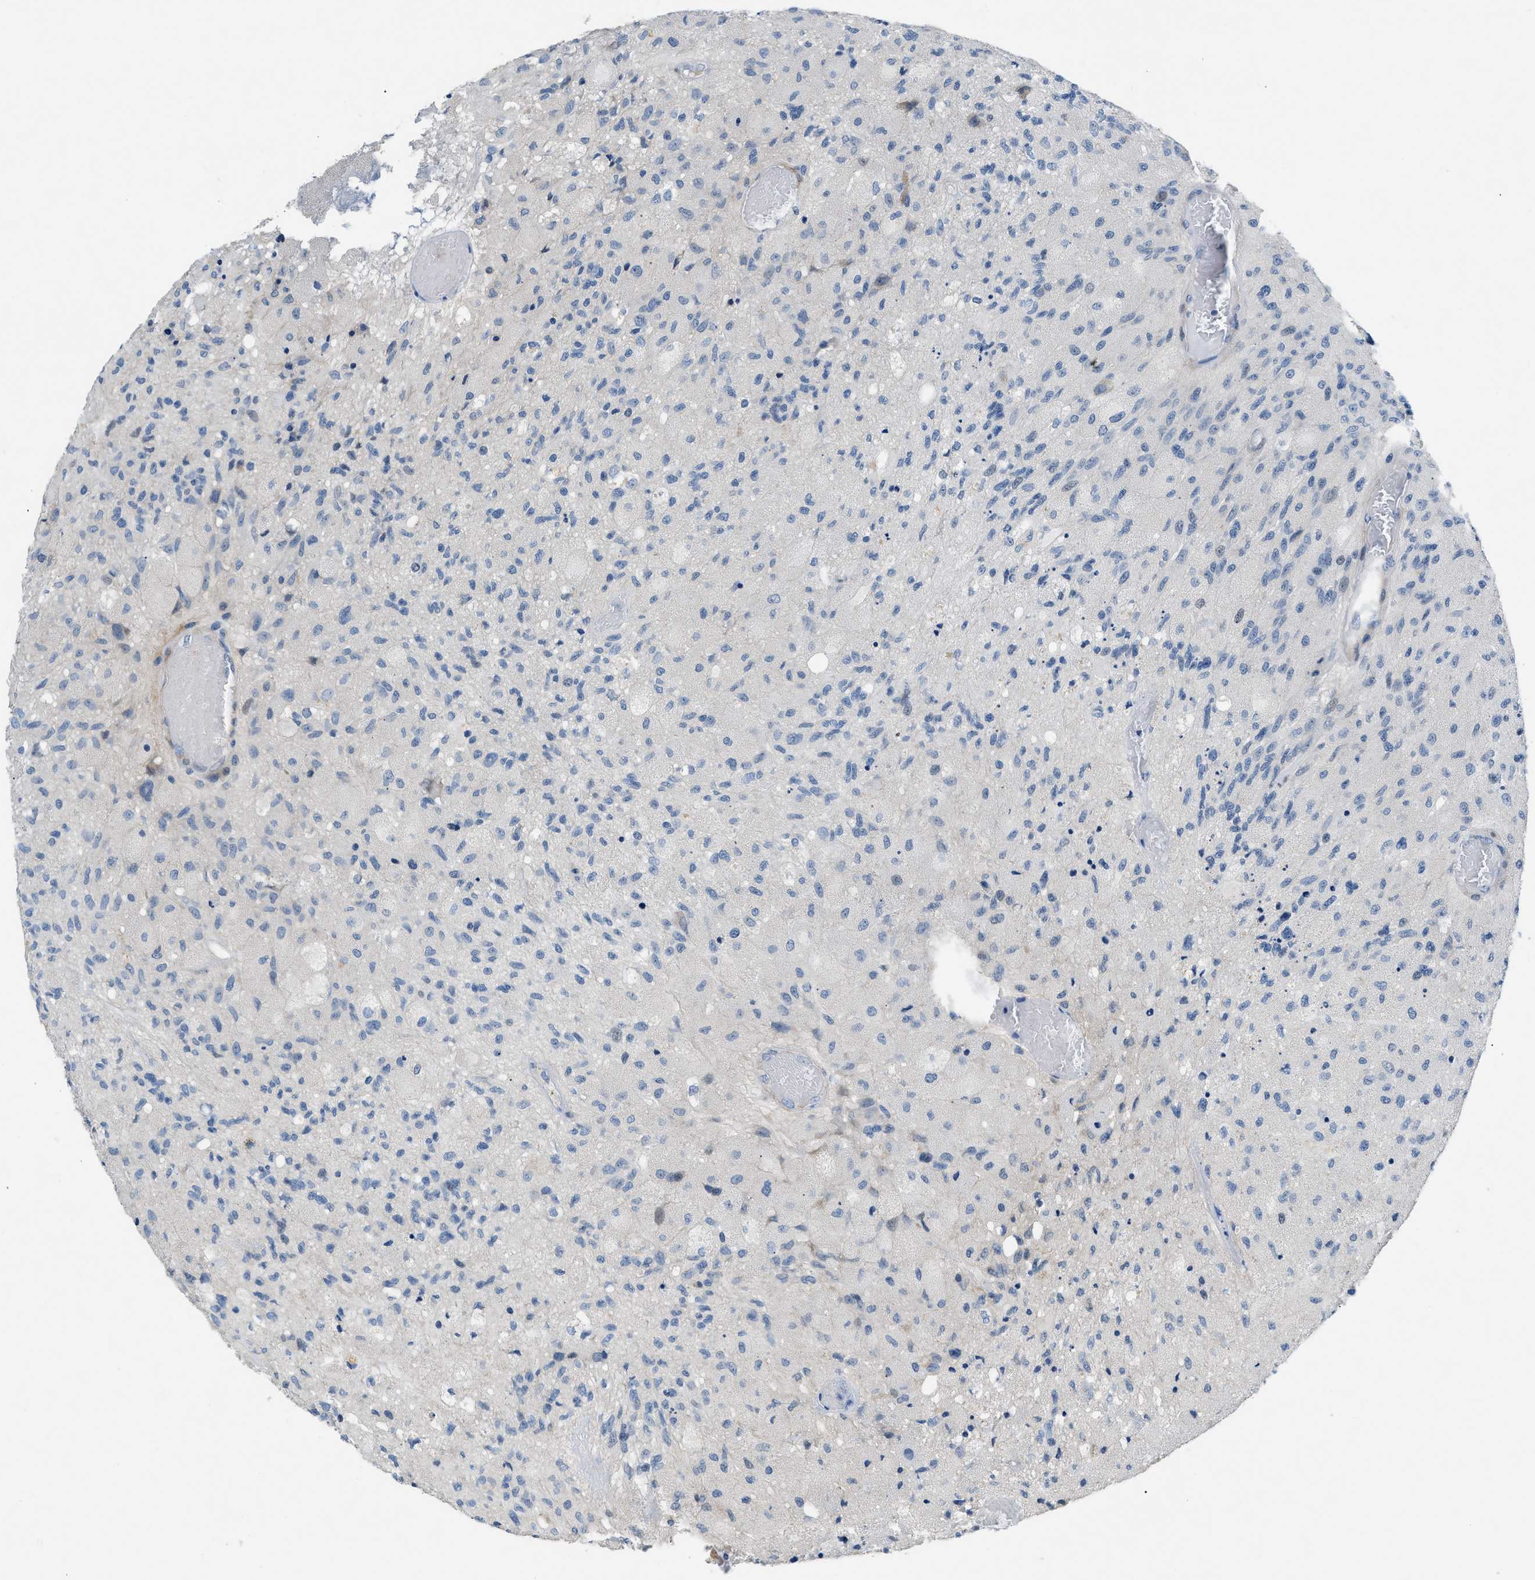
{"staining": {"intensity": "negative", "quantity": "none", "location": "none"}, "tissue": "glioma", "cell_type": "Tumor cells", "image_type": "cancer", "snomed": [{"axis": "morphology", "description": "Normal tissue, NOS"}, {"axis": "morphology", "description": "Glioma, malignant, High grade"}, {"axis": "topography", "description": "Cerebral cortex"}], "caption": "High power microscopy image of an immunohistochemistry (IHC) photomicrograph of glioma, revealing no significant expression in tumor cells.", "gene": "FDCSP", "patient": {"sex": "male", "age": 77}}